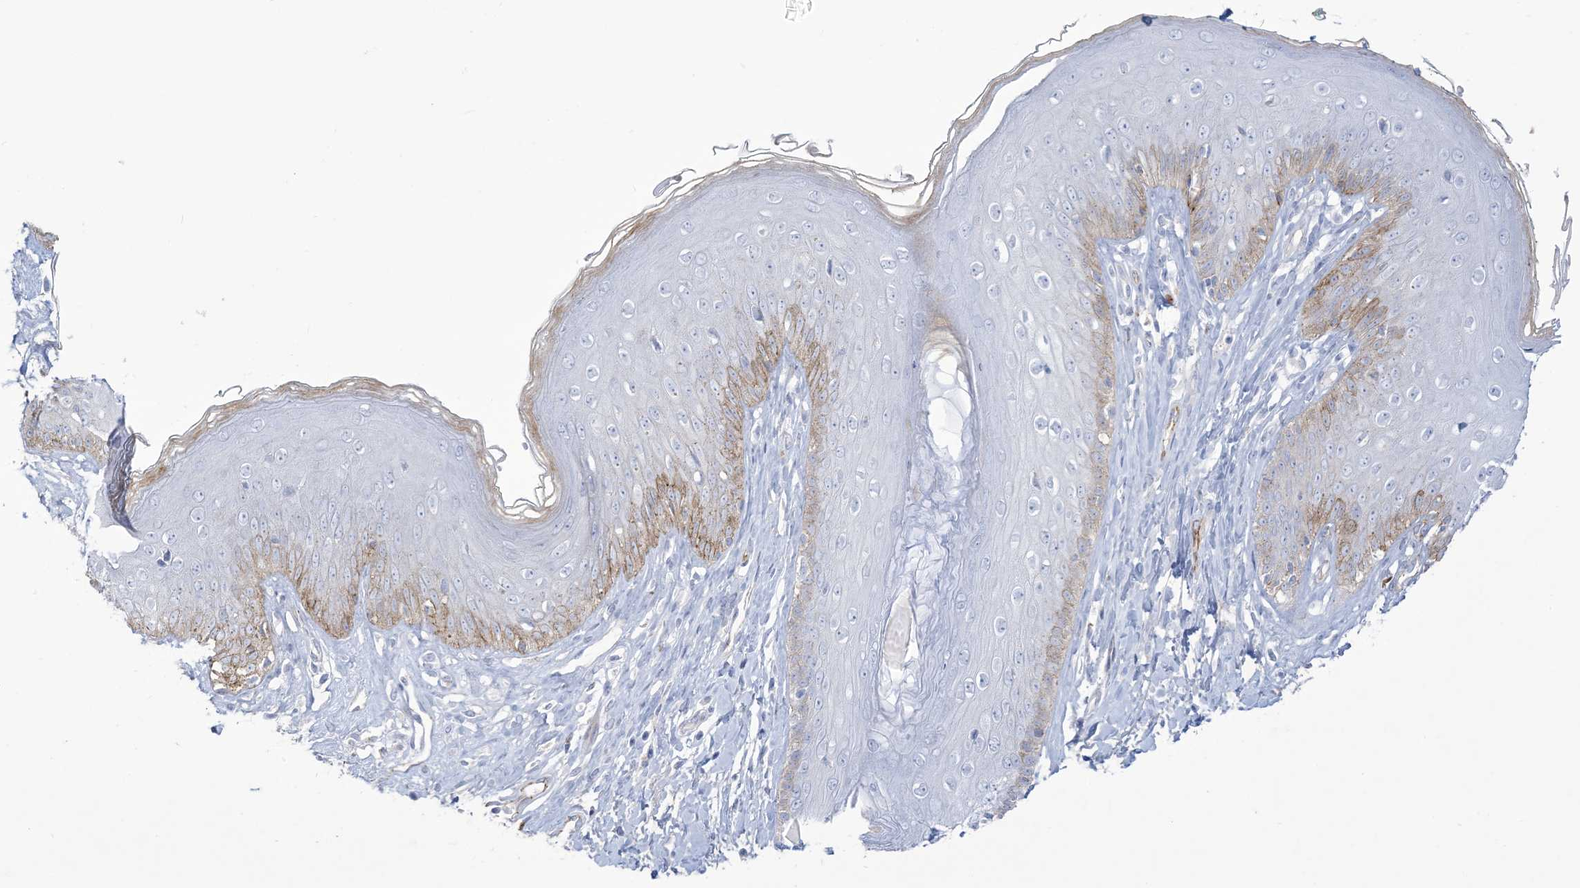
{"staining": {"intensity": "moderate", "quantity": "<25%", "location": "cytoplasmic/membranous"}, "tissue": "skin", "cell_type": "Epidermal cells", "image_type": "normal", "snomed": [{"axis": "morphology", "description": "Normal tissue, NOS"}, {"axis": "morphology", "description": "Squamous cell carcinoma, NOS"}, {"axis": "topography", "description": "Vulva"}], "caption": "Human skin stained with a protein marker displays moderate staining in epidermal cells.", "gene": "B3GNT7", "patient": {"sex": "female", "age": 85}}